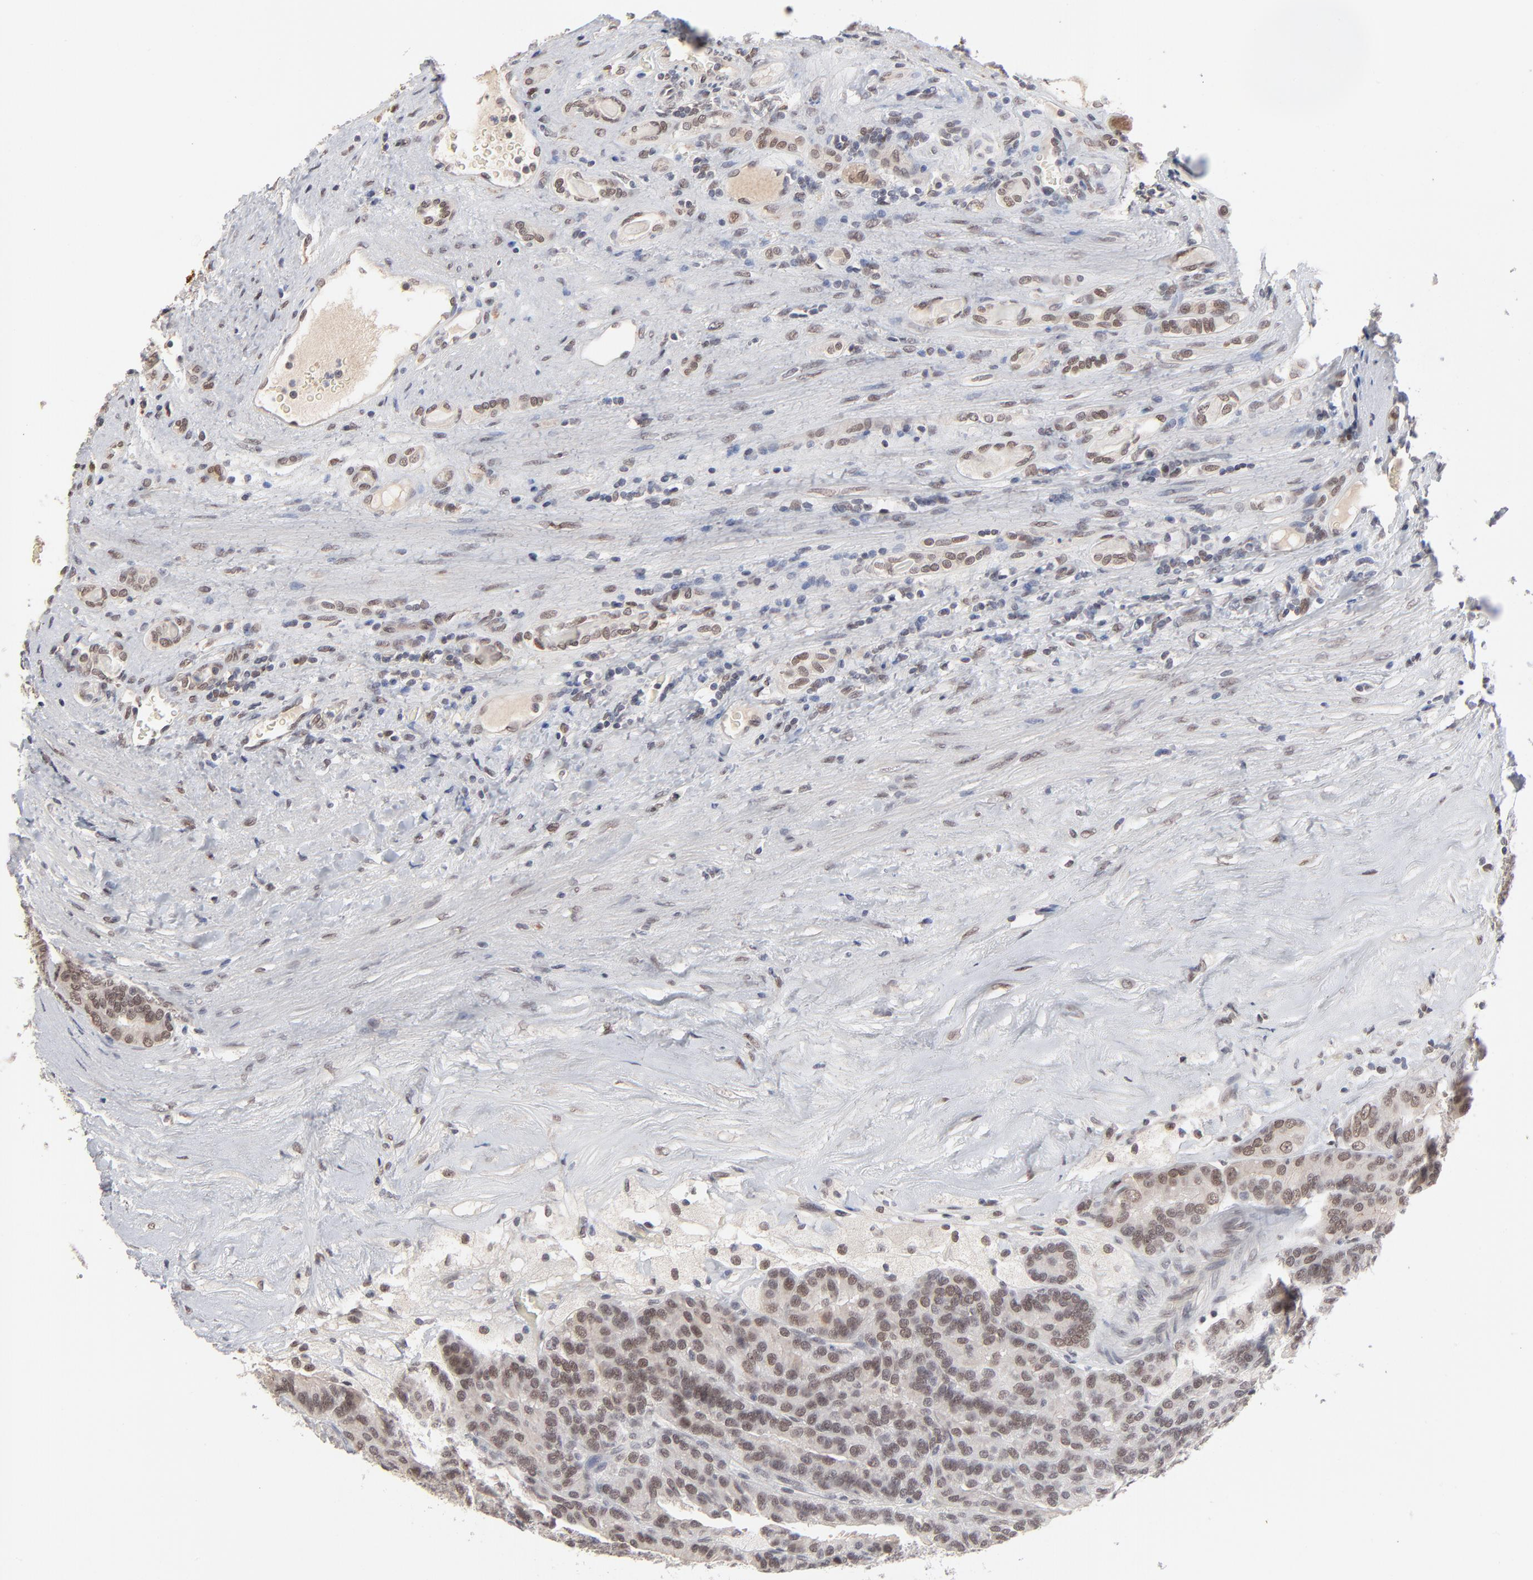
{"staining": {"intensity": "weak", "quantity": ">75%", "location": "nuclear"}, "tissue": "renal cancer", "cell_type": "Tumor cells", "image_type": "cancer", "snomed": [{"axis": "morphology", "description": "Adenocarcinoma, NOS"}, {"axis": "topography", "description": "Kidney"}], "caption": "Tumor cells show low levels of weak nuclear positivity in approximately >75% of cells in adenocarcinoma (renal). Using DAB (brown) and hematoxylin (blue) stains, captured at high magnification using brightfield microscopy.", "gene": "MBIP", "patient": {"sex": "male", "age": 46}}